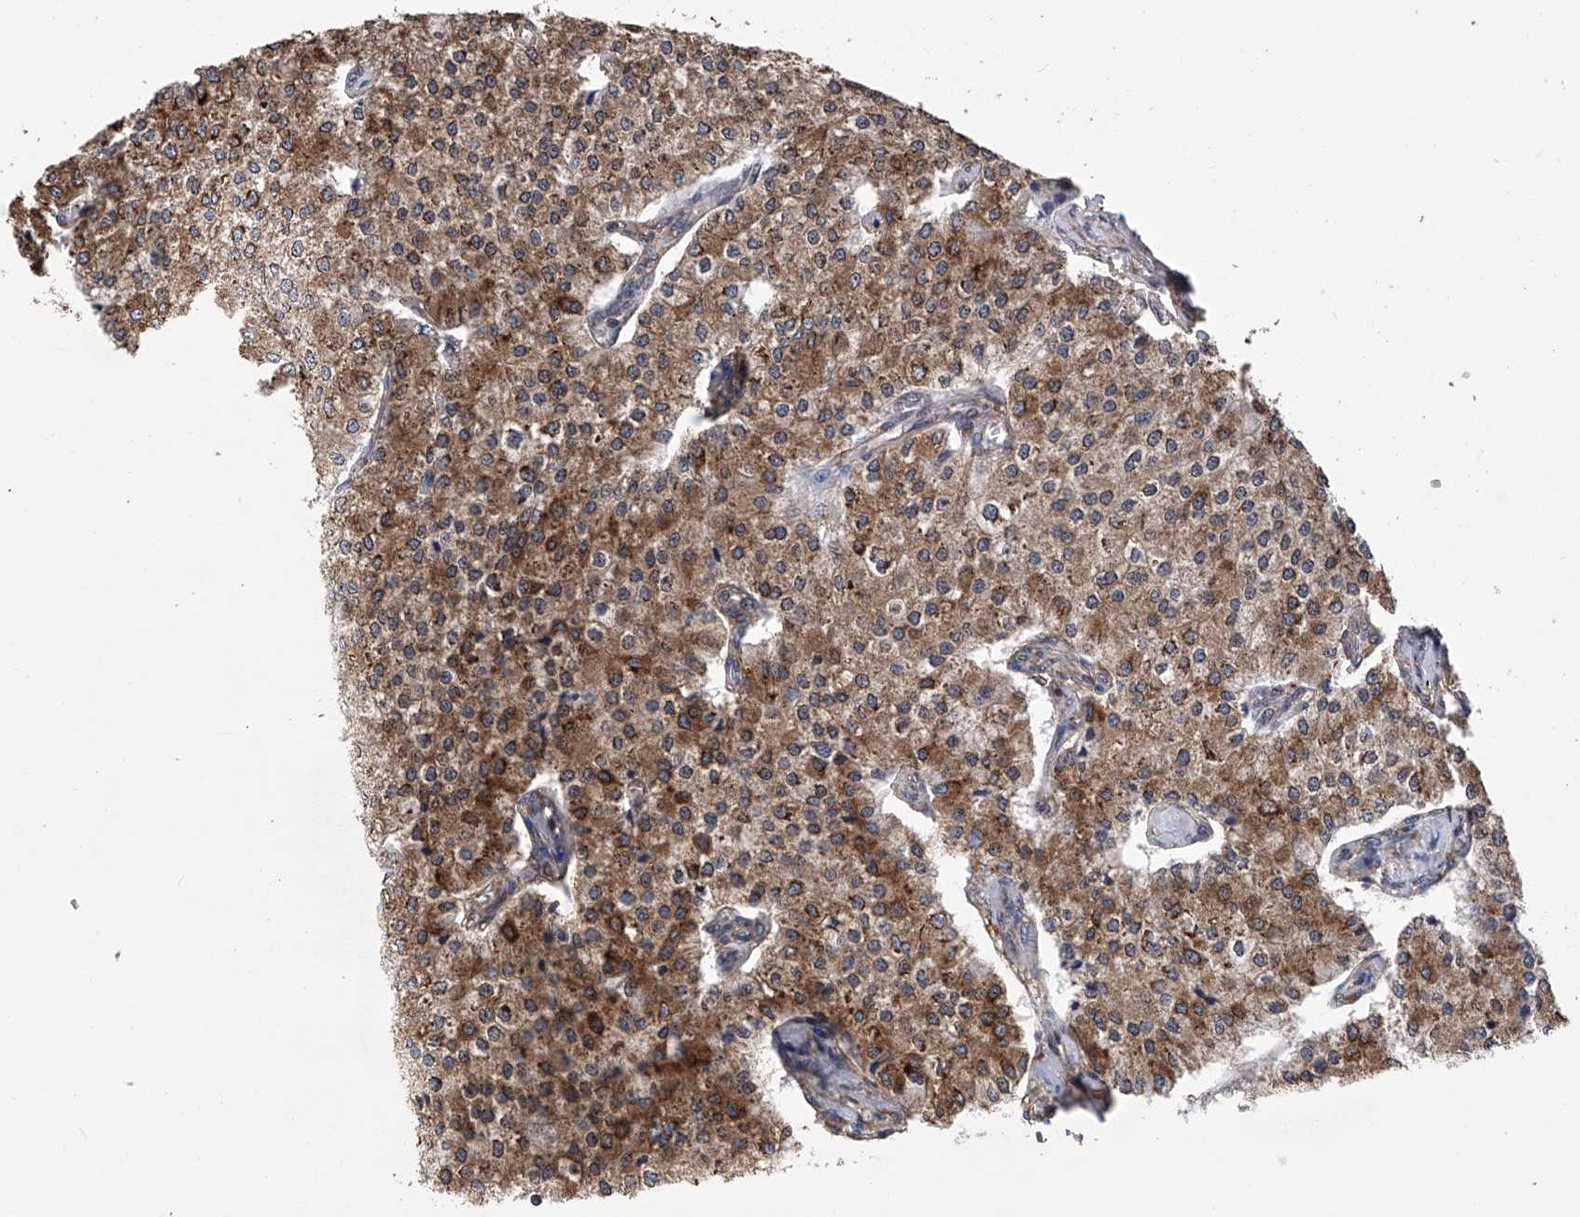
{"staining": {"intensity": "moderate", "quantity": ">75%", "location": "cytoplasmic/membranous"}, "tissue": "carcinoid", "cell_type": "Tumor cells", "image_type": "cancer", "snomed": [{"axis": "morphology", "description": "Carcinoid, malignant, NOS"}, {"axis": "topography", "description": "Colon"}], "caption": "Carcinoid stained with IHC shows moderate cytoplasmic/membranous expression in approximately >75% of tumor cells.", "gene": "DNAH8", "patient": {"sex": "female", "age": 52}}